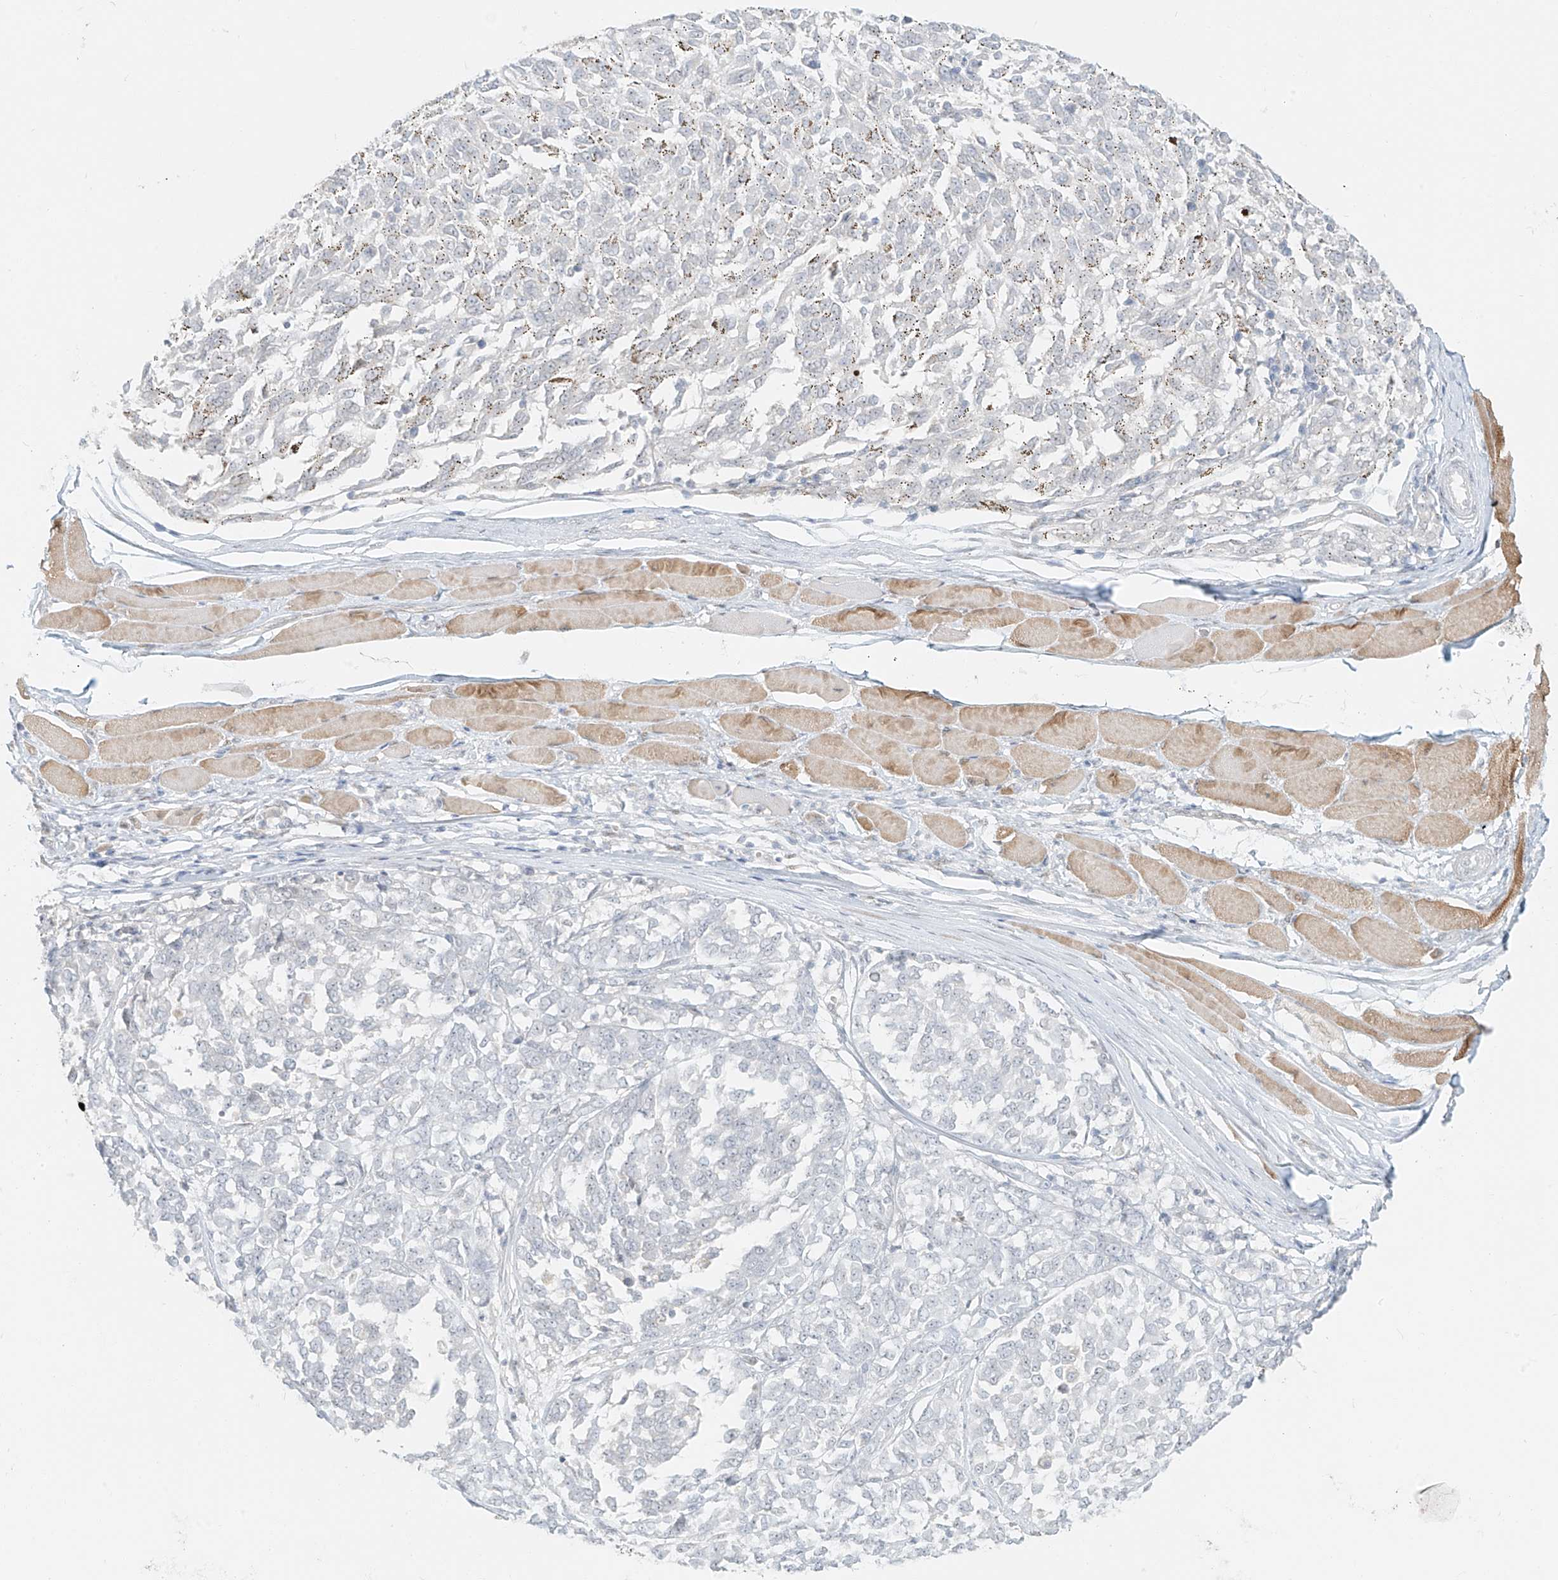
{"staining": {"intensity": "negative", "quantity": "none", "location": "none"}, "tissue": "melanoma", "cell_type": "Tumor cells", "image_type": "cancer", "snomed": [{"axis": "morphology", "description": "Malignant melanoma, NOS"}, {"axis": "topography", "description": "Skin"}], "caption": "A photomicrograph of malignant melanoma stained for a protein reveals no brown staining in tumor cells.", "gene": "ZNF774", "patient": {"sex": "female", "age": 72}}